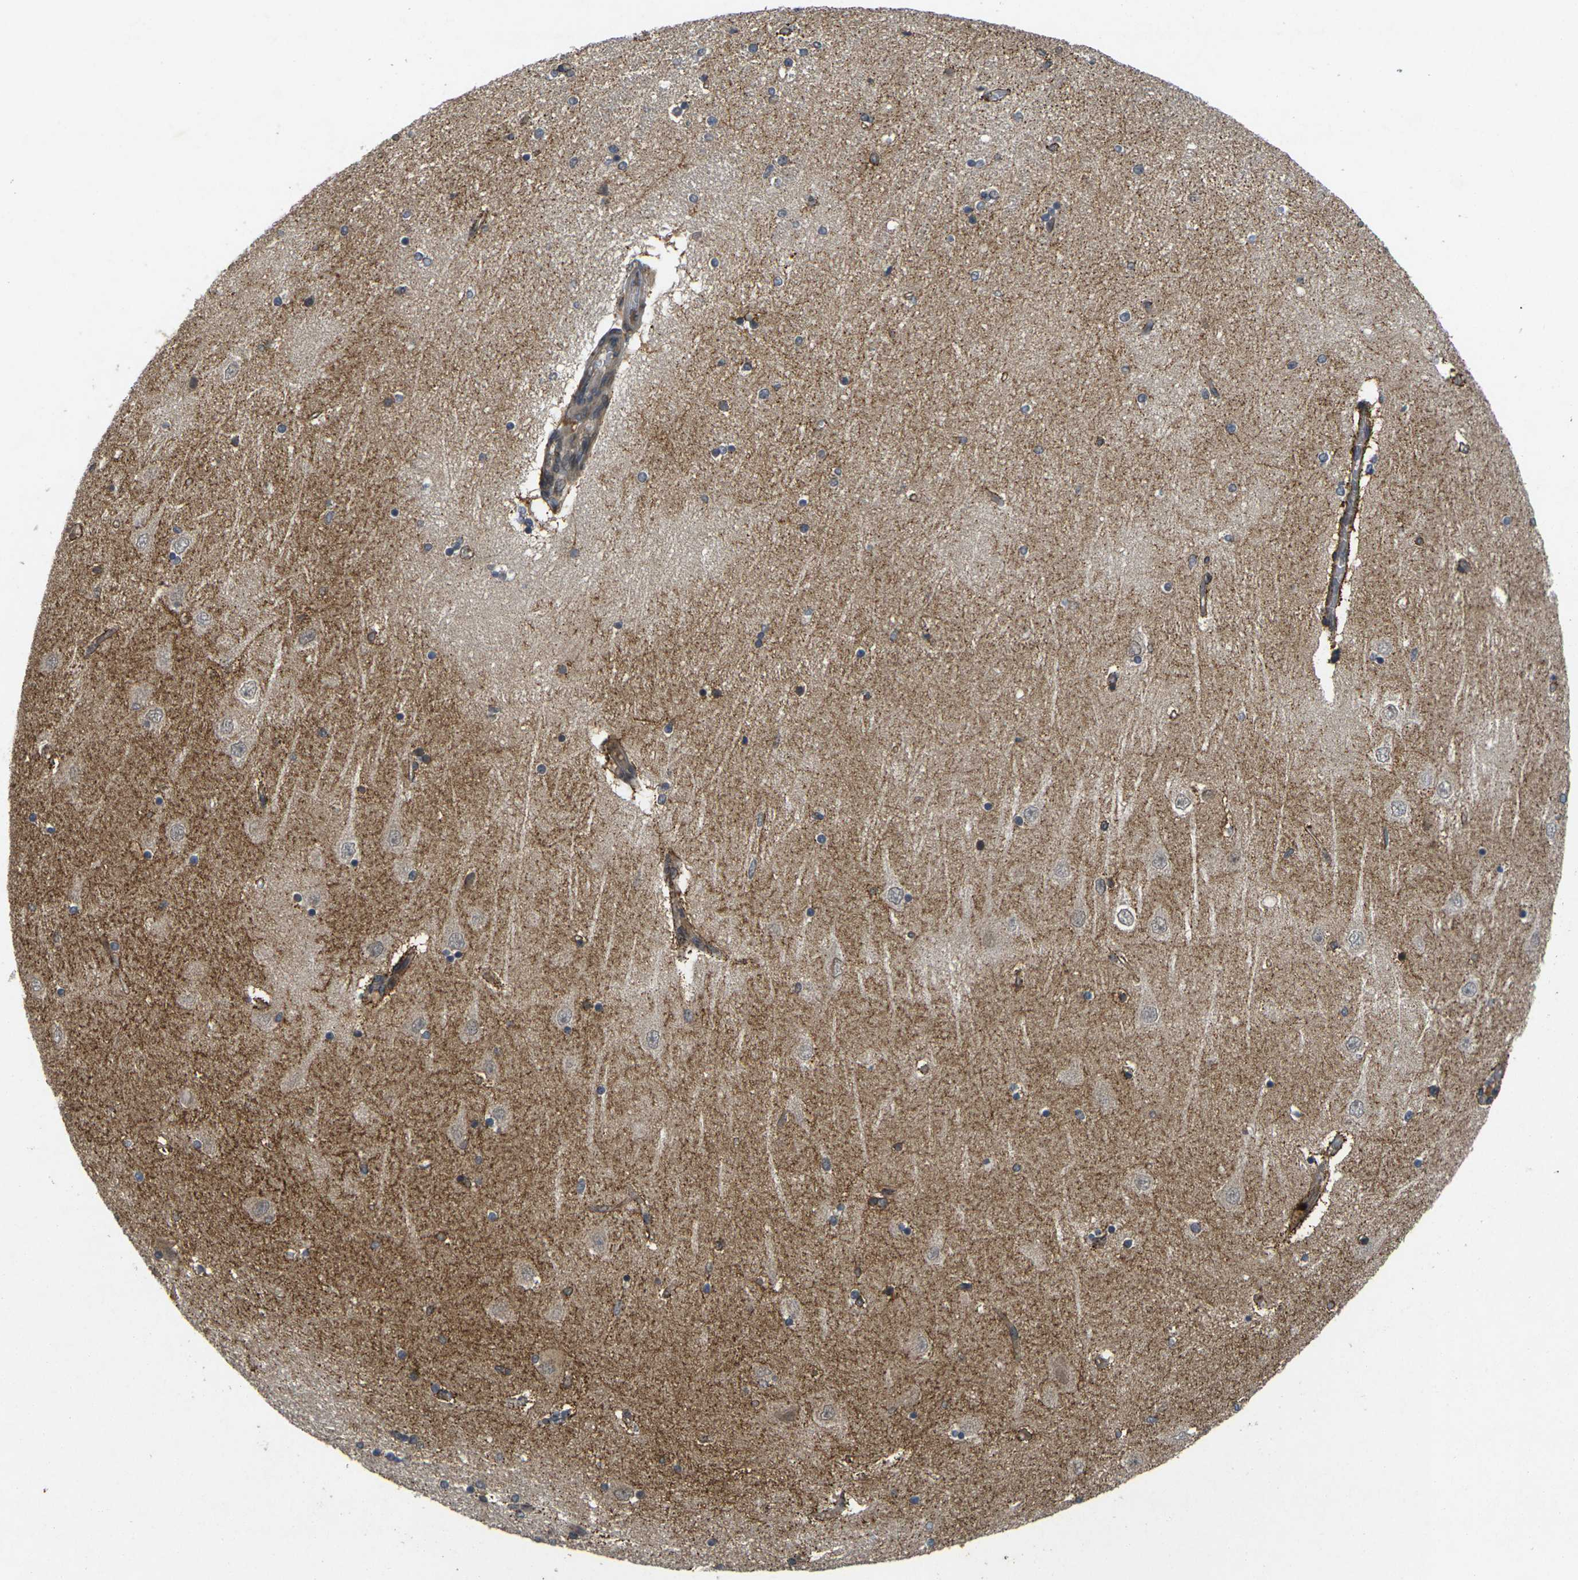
{"staining": {"intensity": "moderate", "quantity": "<25%", "location": "cytoplasmic/membranous"}, "tissue": "hippocampus", "cell_type": "Glial cells", "image_type": "normal", "snomed": [{"axis": "morphology", "description": "Normal tissue, NOS"}, {"axis": "topography", "description": "Hippocampus"}], "caption": "Immunohistochemistry photomicrograph of unremarkable hippocampus: human hippocampus stained using IHC exhibits low levels of moderate protein expression localized specifically in the cytoplasmic/membranous of glial cells, appearing as a cytoplasmic/membranous brown color.", "gene": "ERN1", "patient": {"sex": "female", "age": 54}}